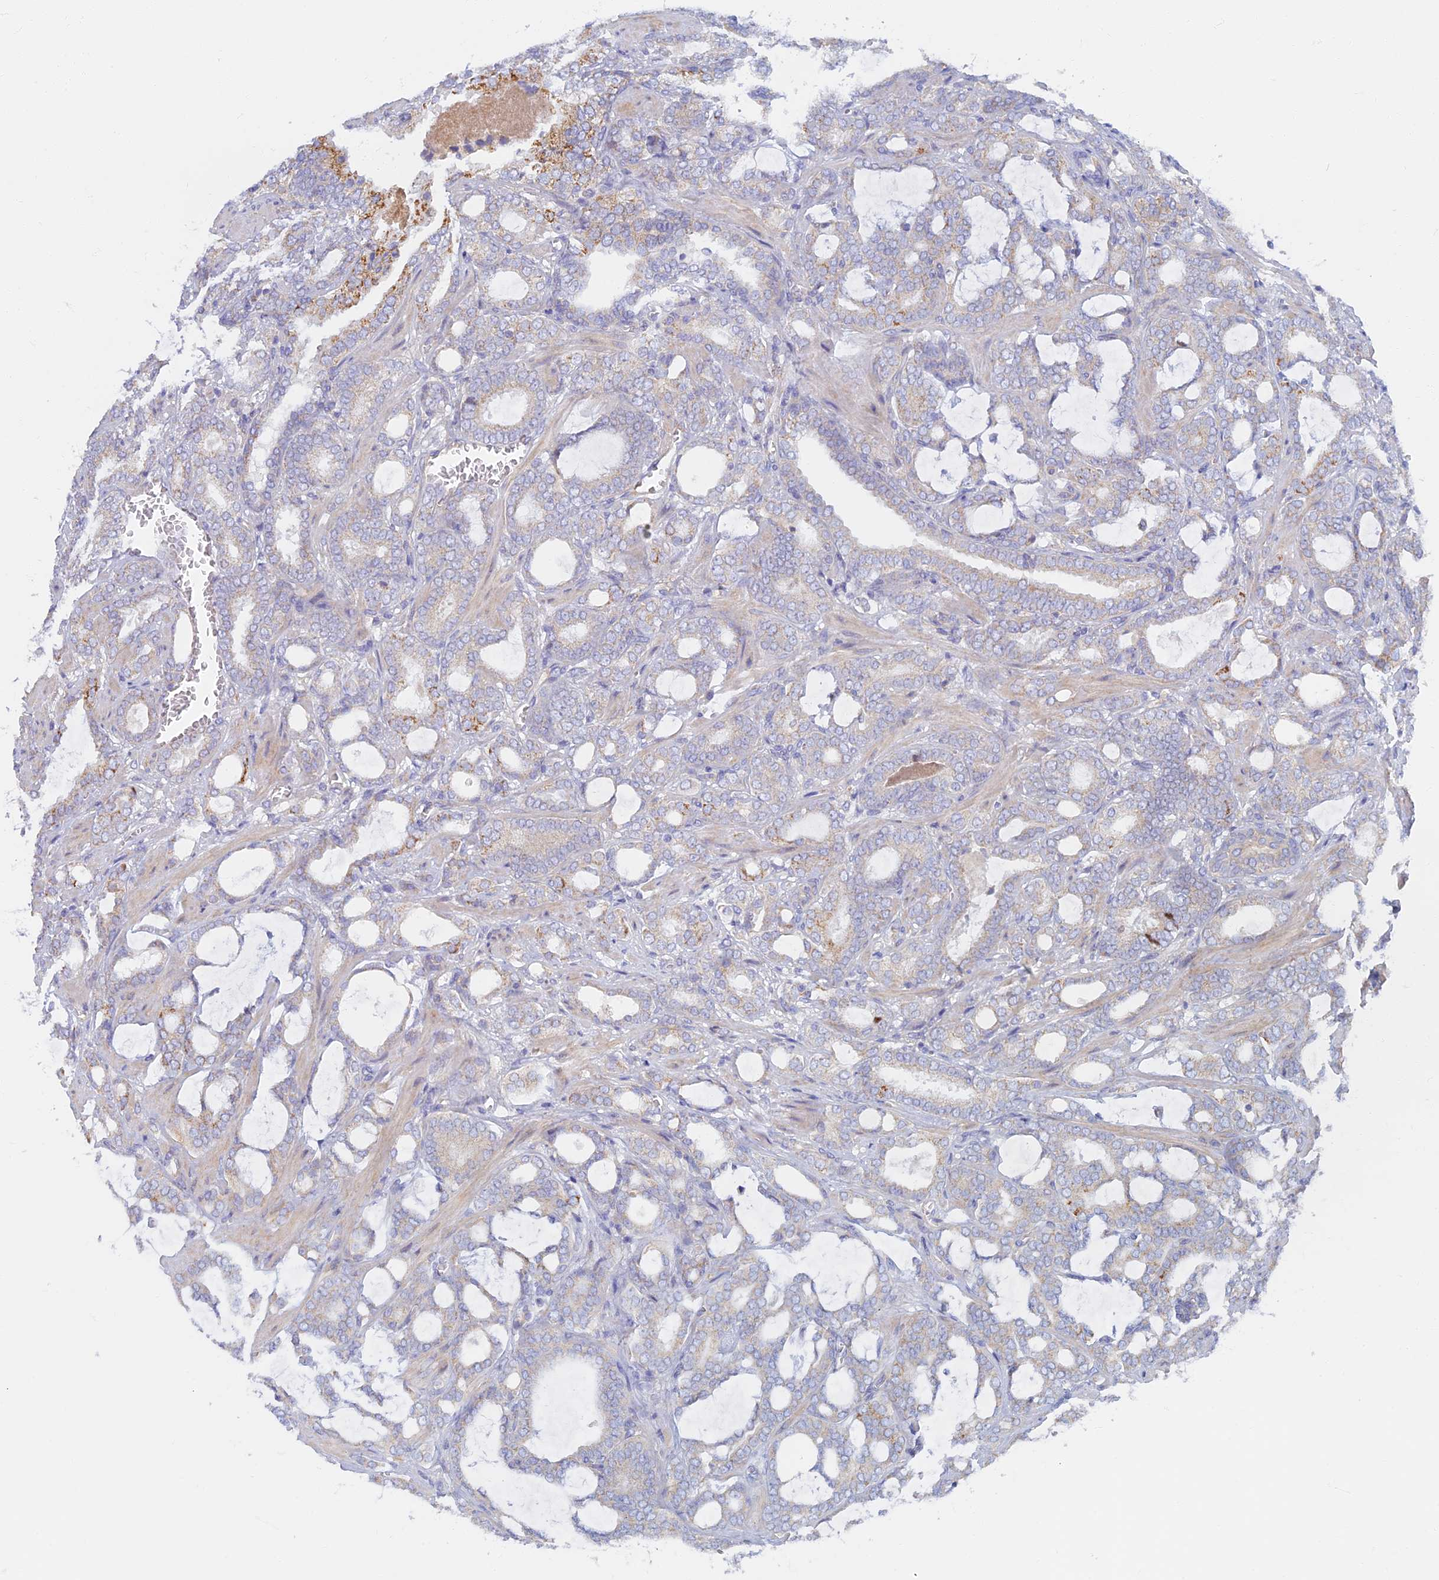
{"staining": {"intensity": "moderate", "quantity": "<25%", "location": "cytoplasmic/membranous"}, "tissue": "prostate cancer", "cell_type": "Tumor cells", "image_type": "cancer", "snomed": [{"axis": "morphology", "description": "Adenocarcinoma, High grade"}, {"axis": "topography", "description": "Prostate and seminal vesicle, NOS"}], "caption": "There is low levels of moderate cytoplasmic/membranous staining in tumor cells of high-grade adenocarcinoma (prostate), as demonstrated by immunohistochemical staining (brown color).", "gene": "TMEM44", "patient": {"sex": "male", "age": 67}}